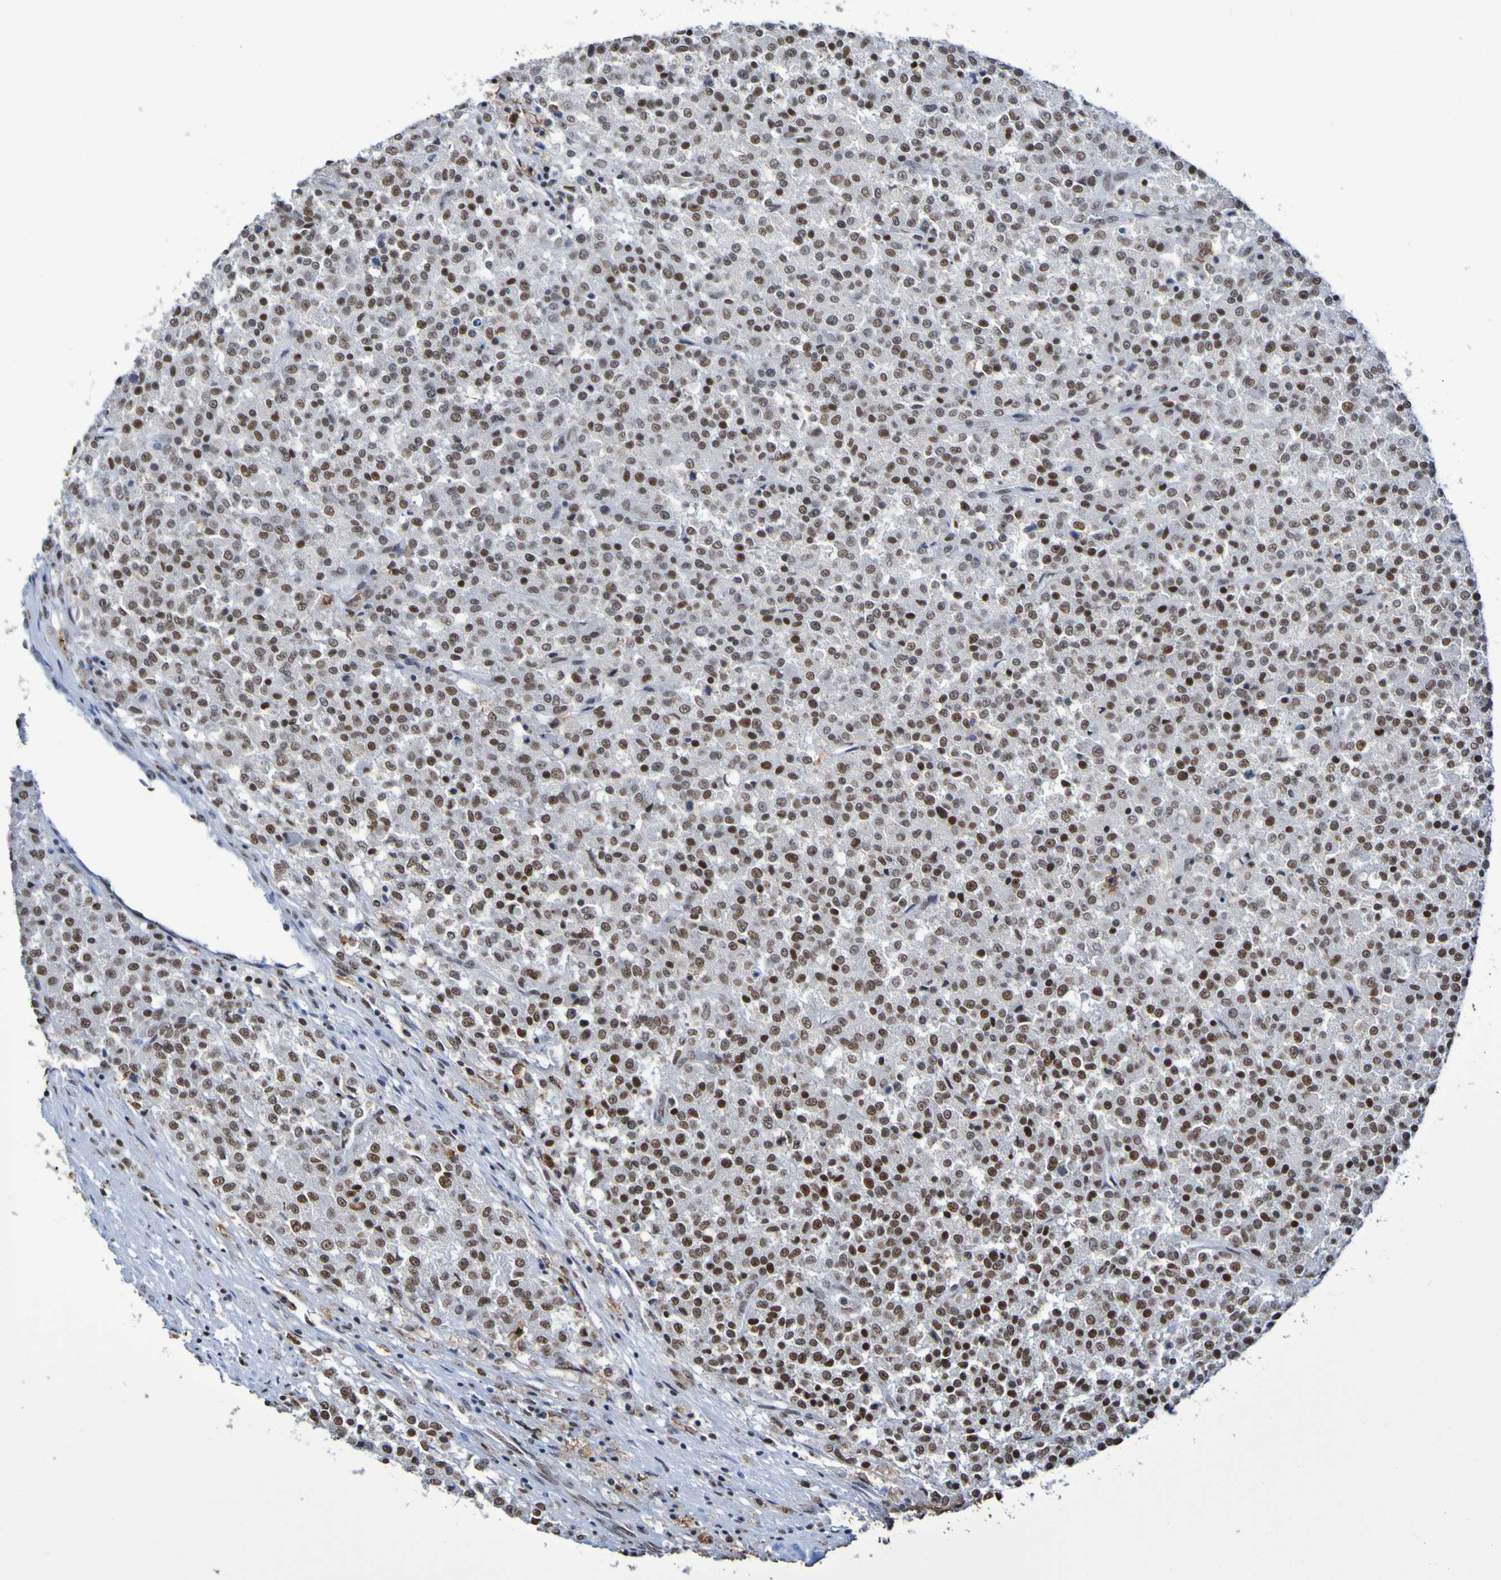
{"staining": {"intensity": "strong", "quantity": ">75%", "location": "nuclear"}, "tissue": "testis cancer", "cell_type": "Tumor cells", "image_type": "cancer", "snomed": [{"axis": "morphology", "description": "Seminoma, NOS"}, {"axis": "topography", "description": "Testis"}], "caption": "Protein analysis of testis cancer (seminoma) tissue exhibits strong nuclear positivity in approximately >75% of tumor cells.", "gene": "MRTFB", "patient": {"sex": "male", "age": 59}}